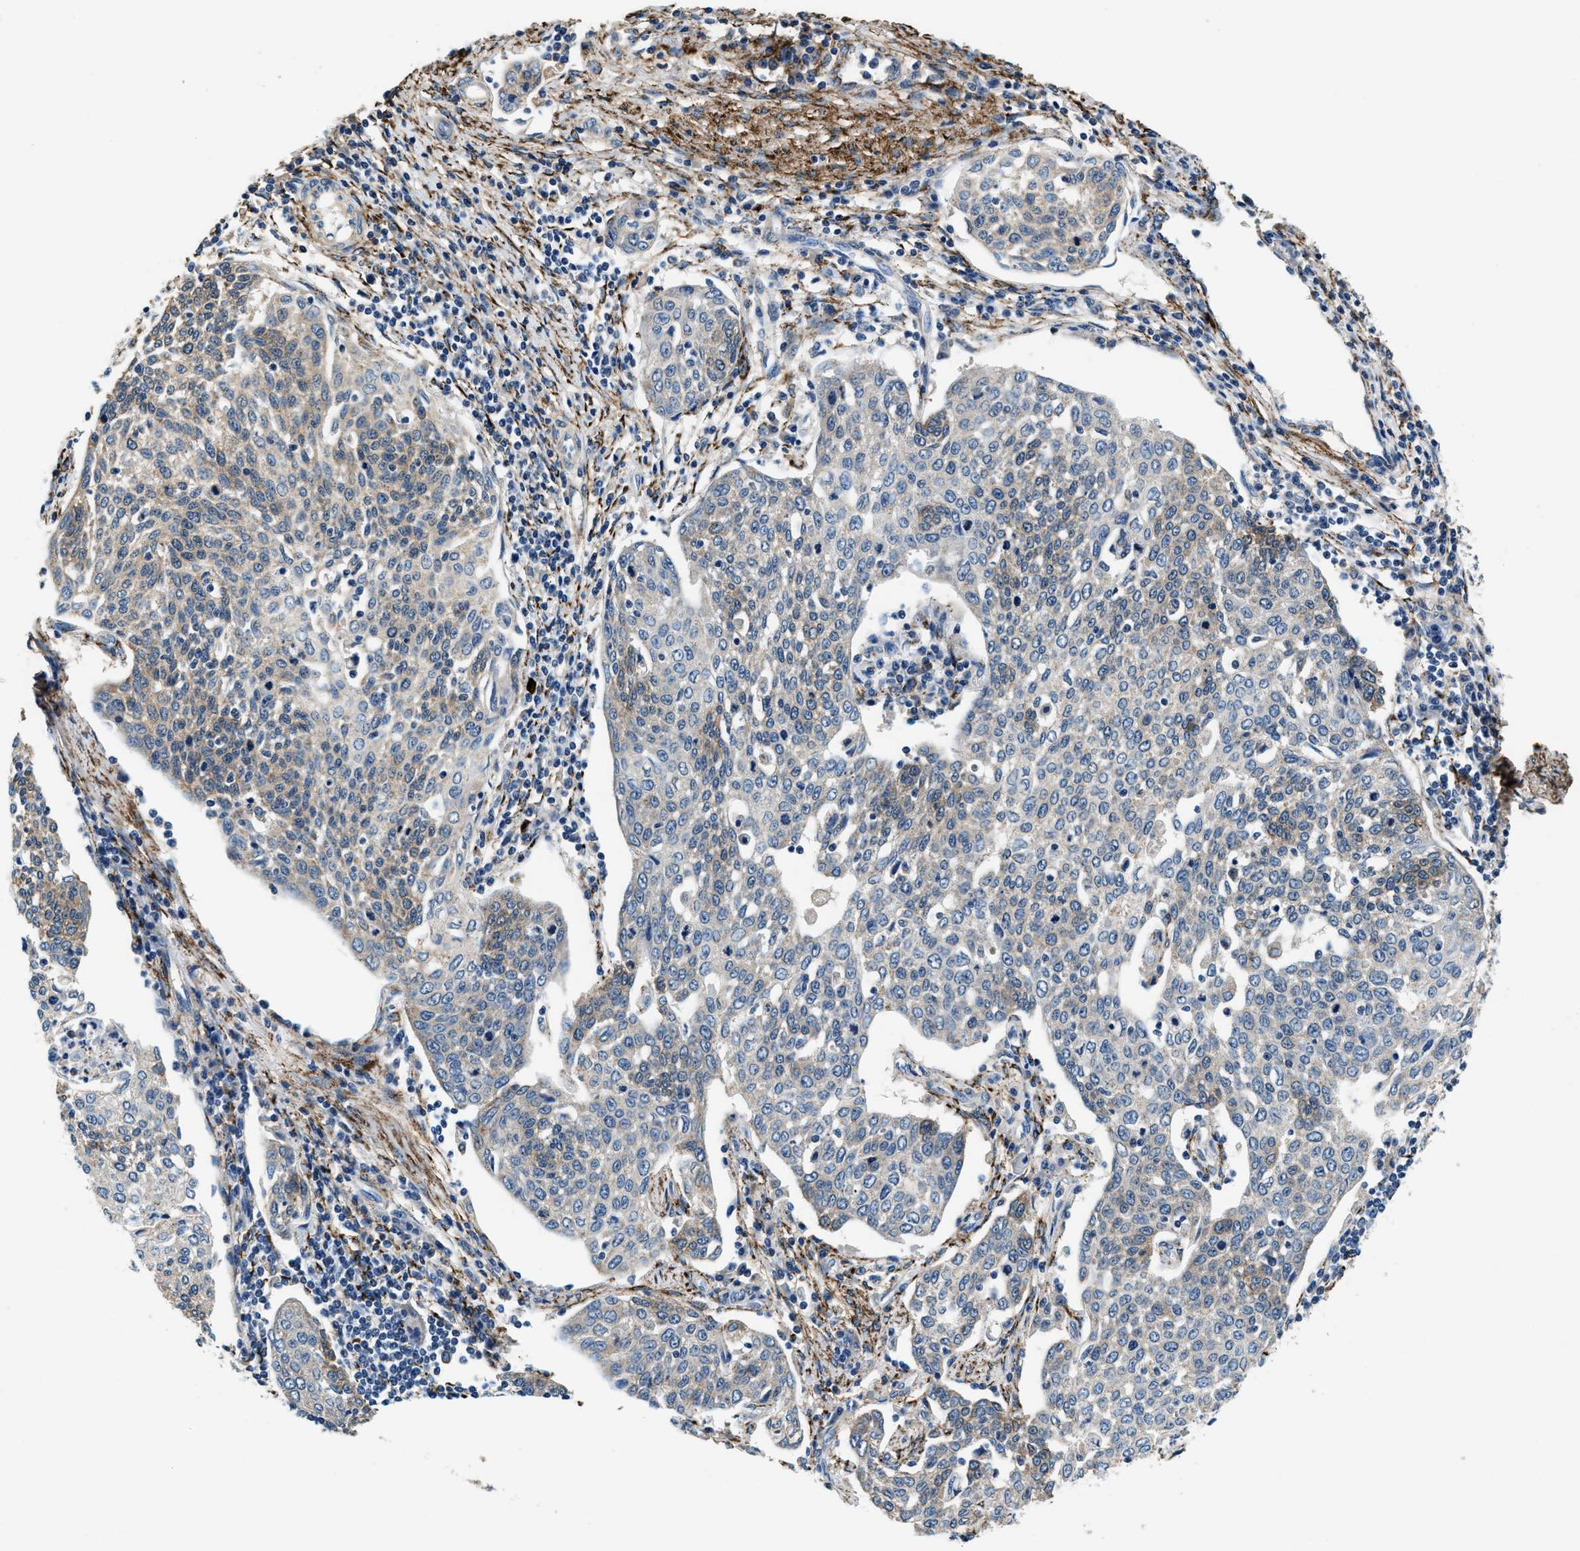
{"staining": {"intensity": "weak", "quantity": "<25%", "location": "cytoplasmic/membranous"}, "tissue": "cervical cancer", "cell_type": "Tumor cells", "image_type": "cancer", "snomed": [{"axis": "morphology", "description": "Squamous cell carcinoma, NOS"}, {"axis": "topography", "description": "Cervix"}], "caption": "Tumor cells are negative for brown protein staining in cervical cancer.", "gene": "PRTFDC1", "patient": {"sex": "female", "age": 34}}